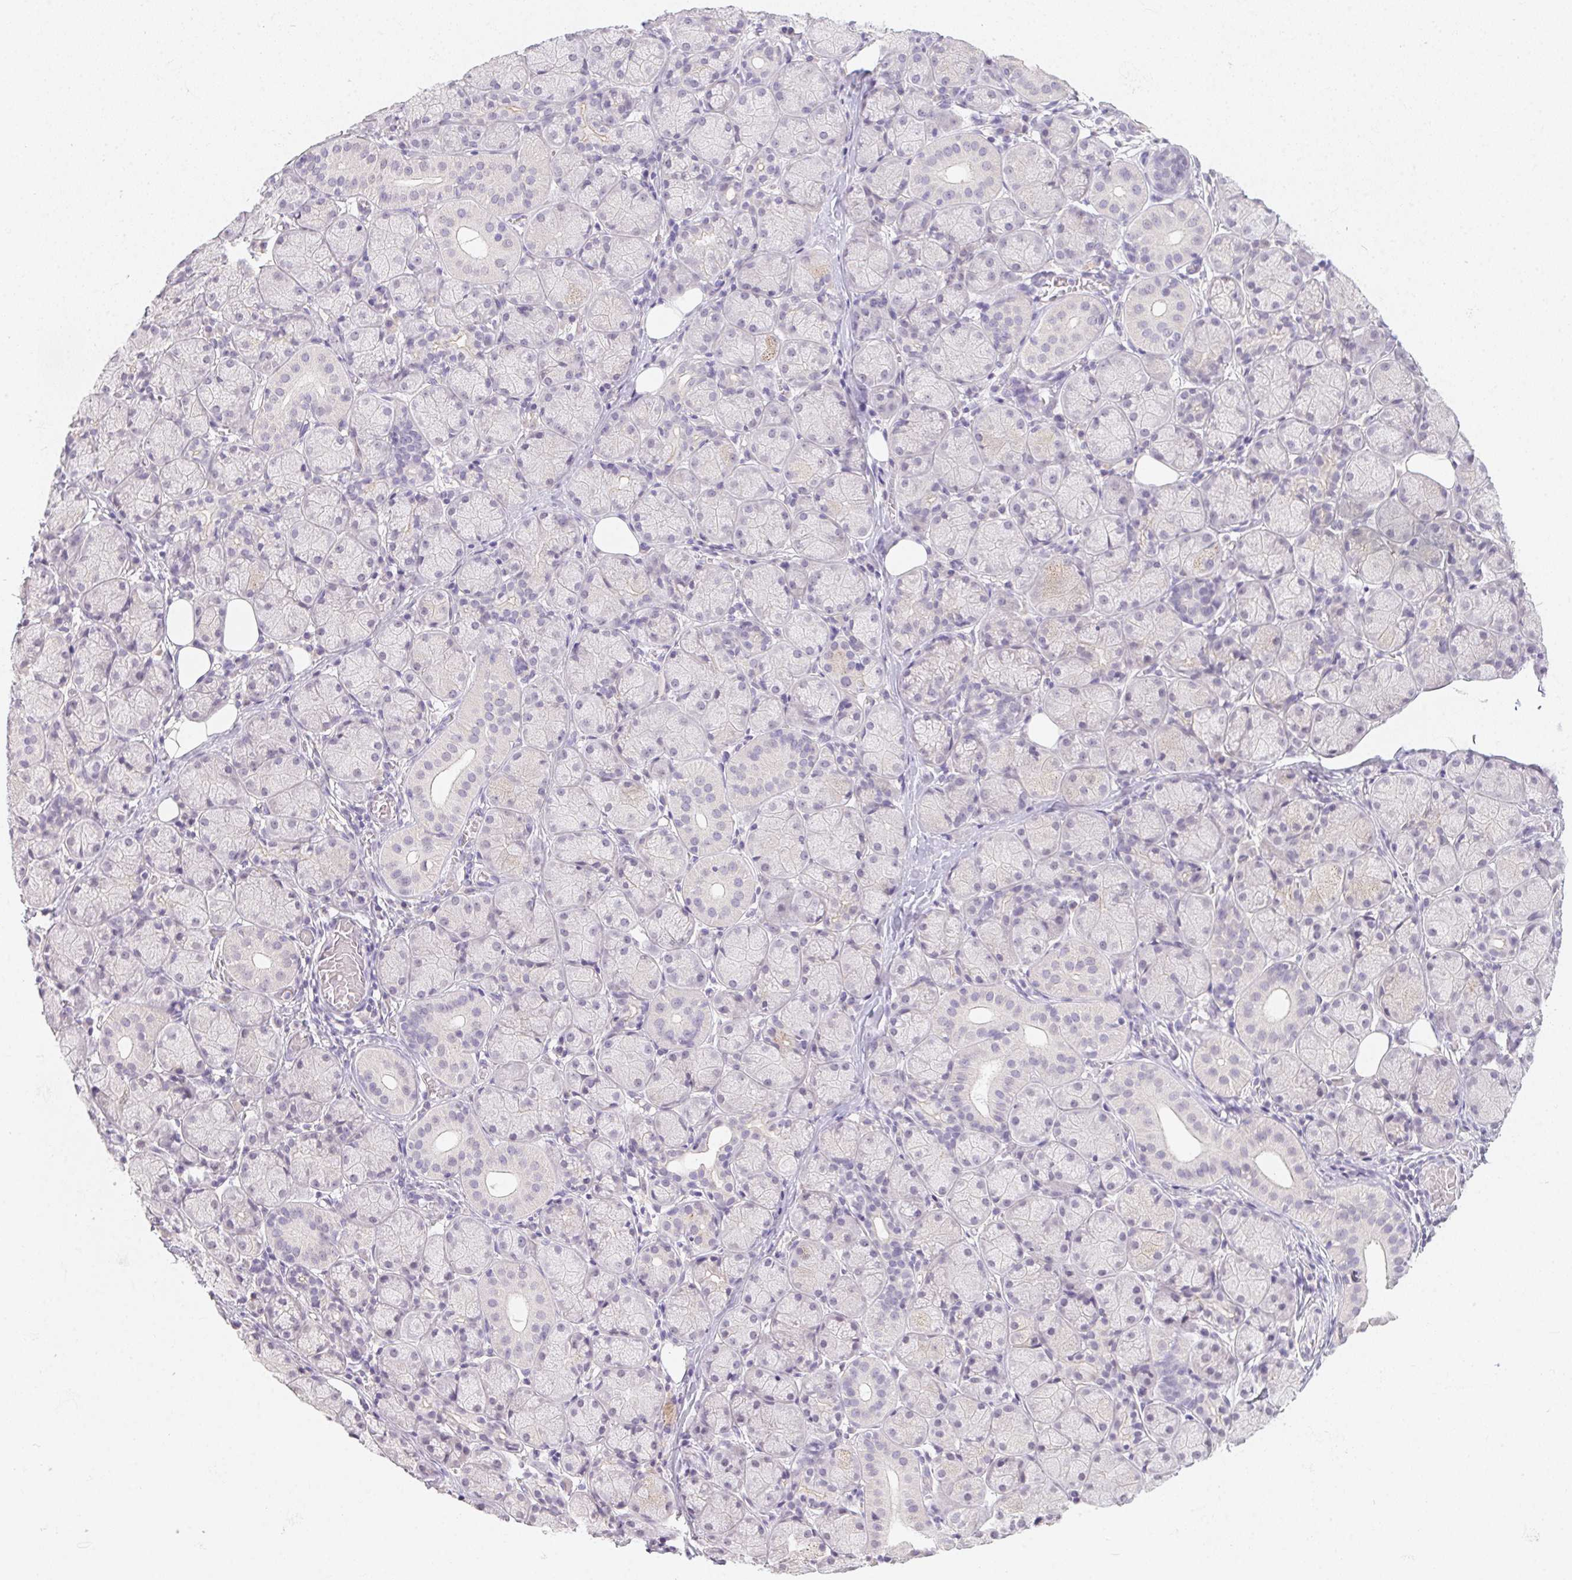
{"staining": {"intensity": "negative", "quantity": "none", "location": "none"}, "tissue": "salivary gland", "cell_type": "Glandular cells", "image_type": "normal", "snomed": [{"axis": "morphology", "description": "Normal tissue, NOS"}, {"axis": "topography", "description": "Salivary gland"}, {"axis": "topography", "description": "Peripheral nerve tissue"}], "caption": "DAB (3,3'-diaminobenzidine) immunohistochemical staining of normal salivary gland shows no significant staining in glandular cells. (DAB immunohistochemistry (IHC) visualized using brightfield microscopy, high magnification).", "gene": "SLC6A18", "patient": {"sex": "female", "age": 24}}